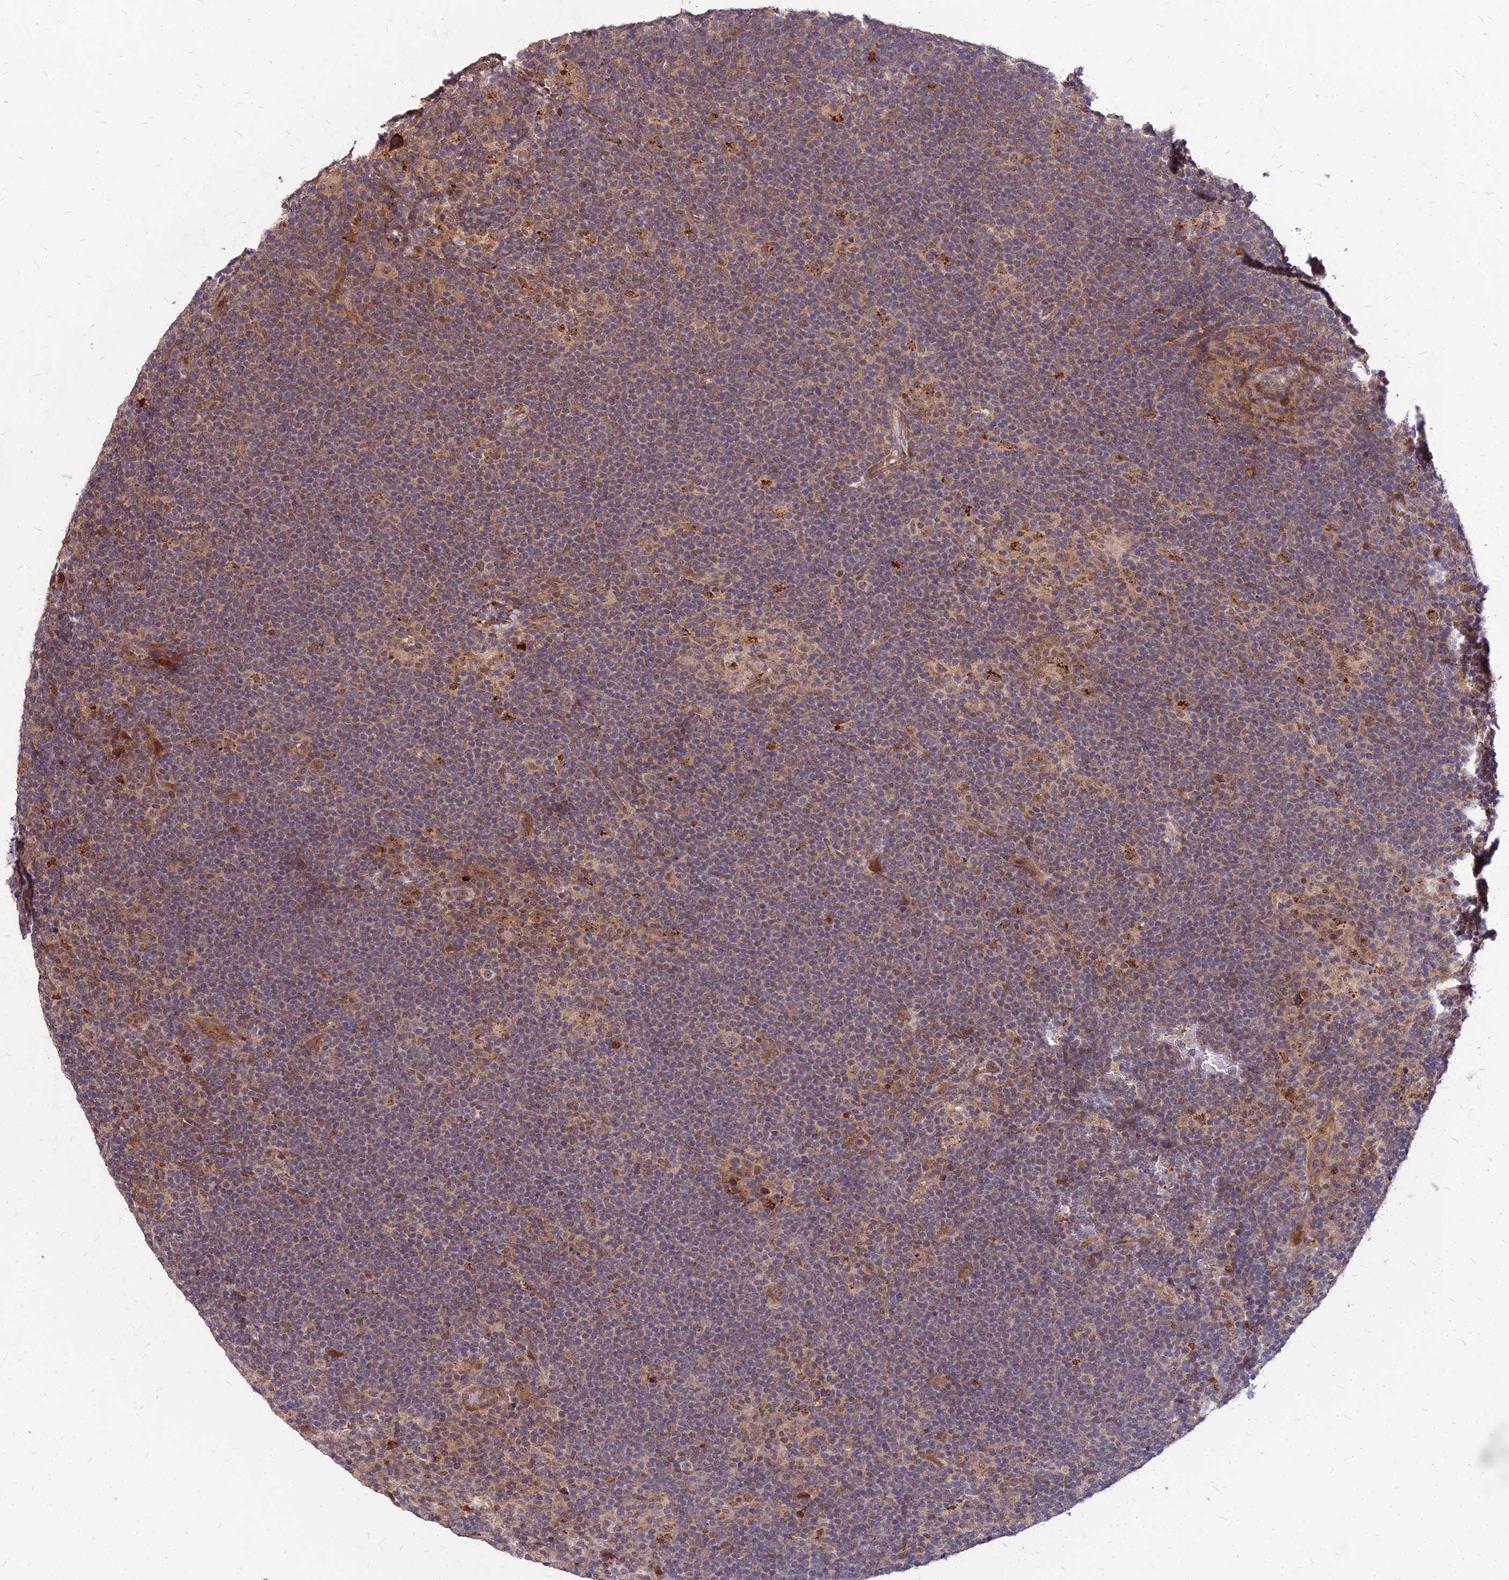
{"staining": {"intensity": "weak", "quantity": "25%-75%", "location": "cytoplasmic/membranous"}, "tissue": "lymphoma", "cell_type": "Tumor cells", "image_type": "cancer", "snomed": [{"axis": "morphology", "description": "Hodgkin's disease, NOS"}, {"axis": "topography", "description": "Lymph node"}], "caption": "Protein staining shows weak cytoplasmic/membranous positivity in about 25%-75% of tumor cells in Hodgkin's disease.", "gene": "APBA3", "patient": {"sex": "female", "age": 57}}